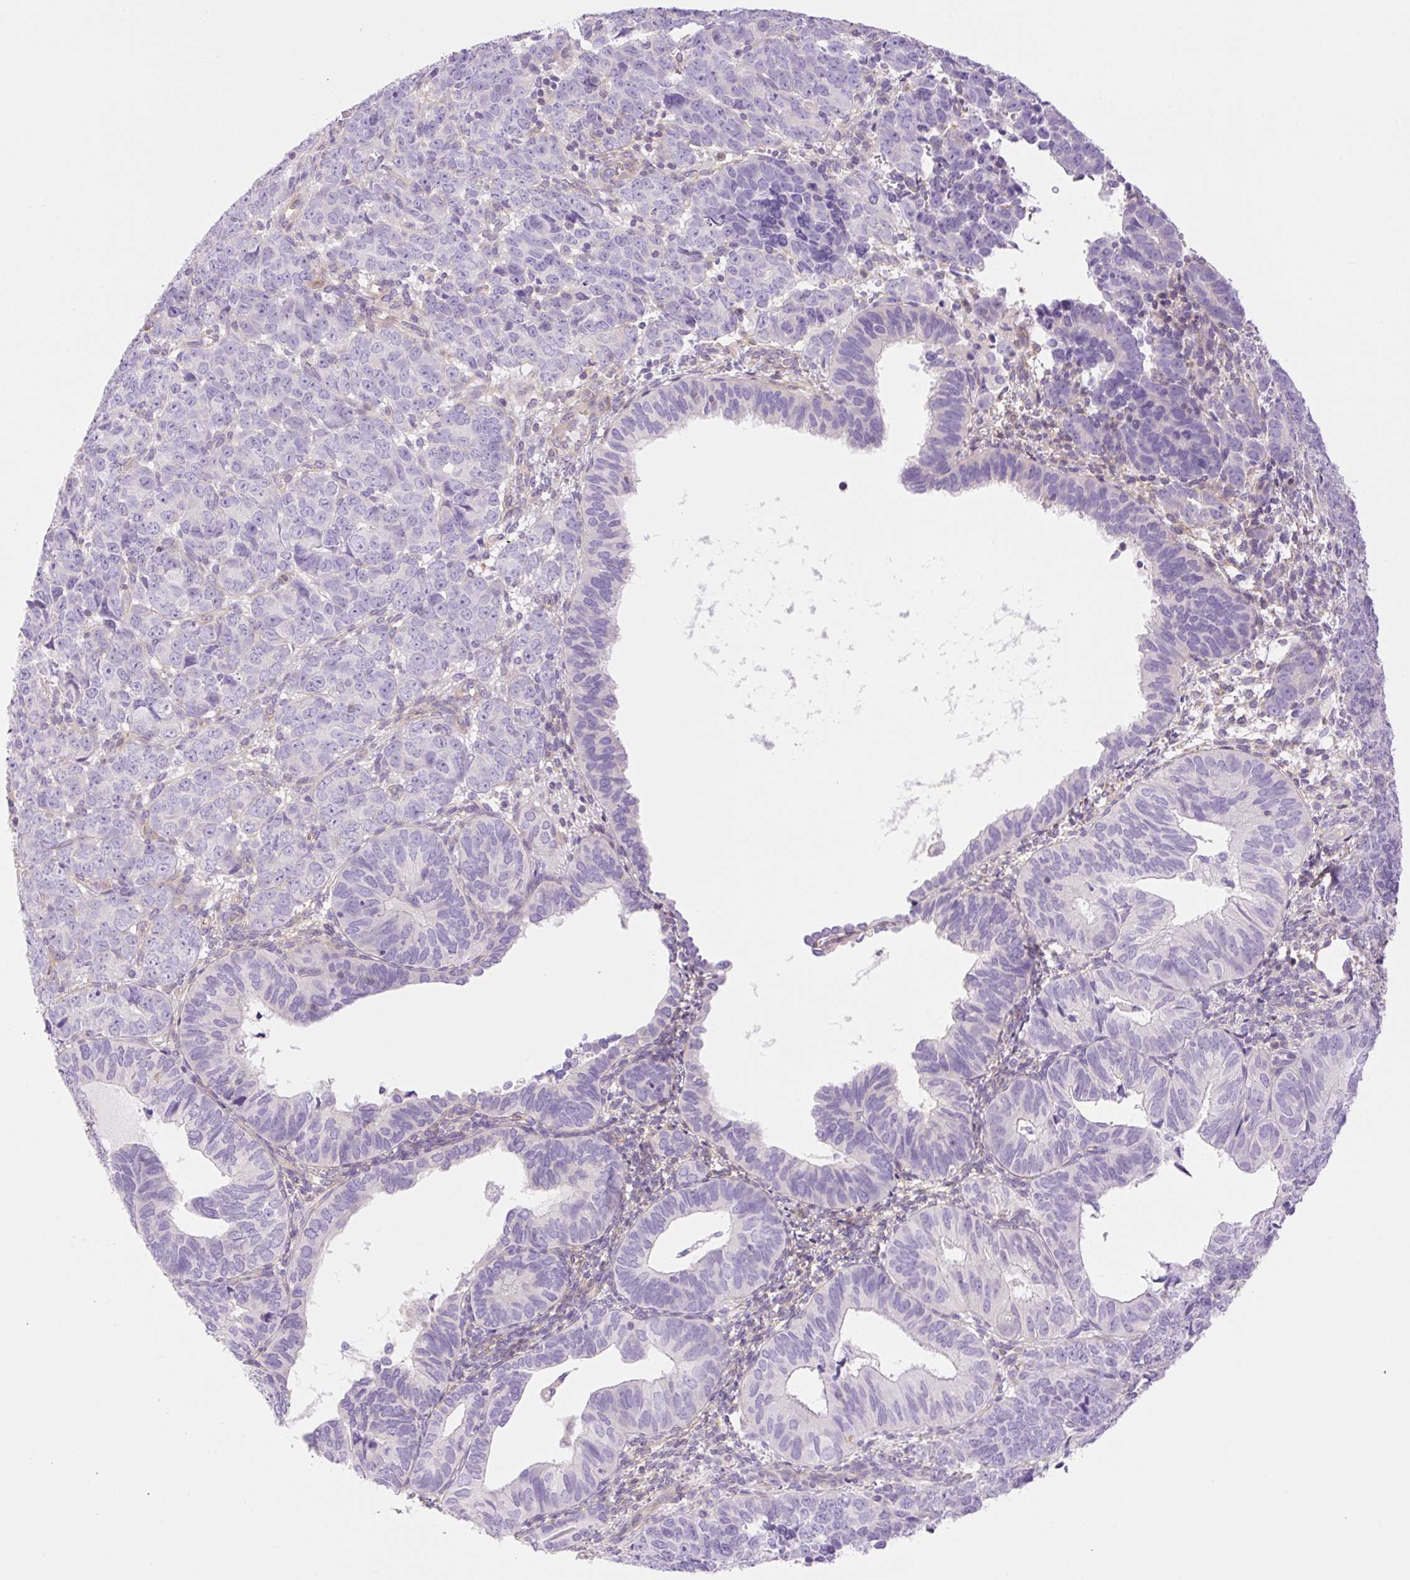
{"staining": {"intensity": "negative", "quantity": "none", "location": "none"}, "tissue": "endometrial cancer", "cell_type": "Tumor cells", "image_type": "cancer", "snomed": [{"axis": "morphology", "description": "Adenocarcinoma, NOS"}, {"axis": "topography", "description": "Endometrium"}], "caption": "Immunohistochemistry (IHC) of endometrial cancer (adenocarcinoma) displays no staining in tumor cells.", "gene": "EHD3", "patient": {"sex": "female", "age": 82}}